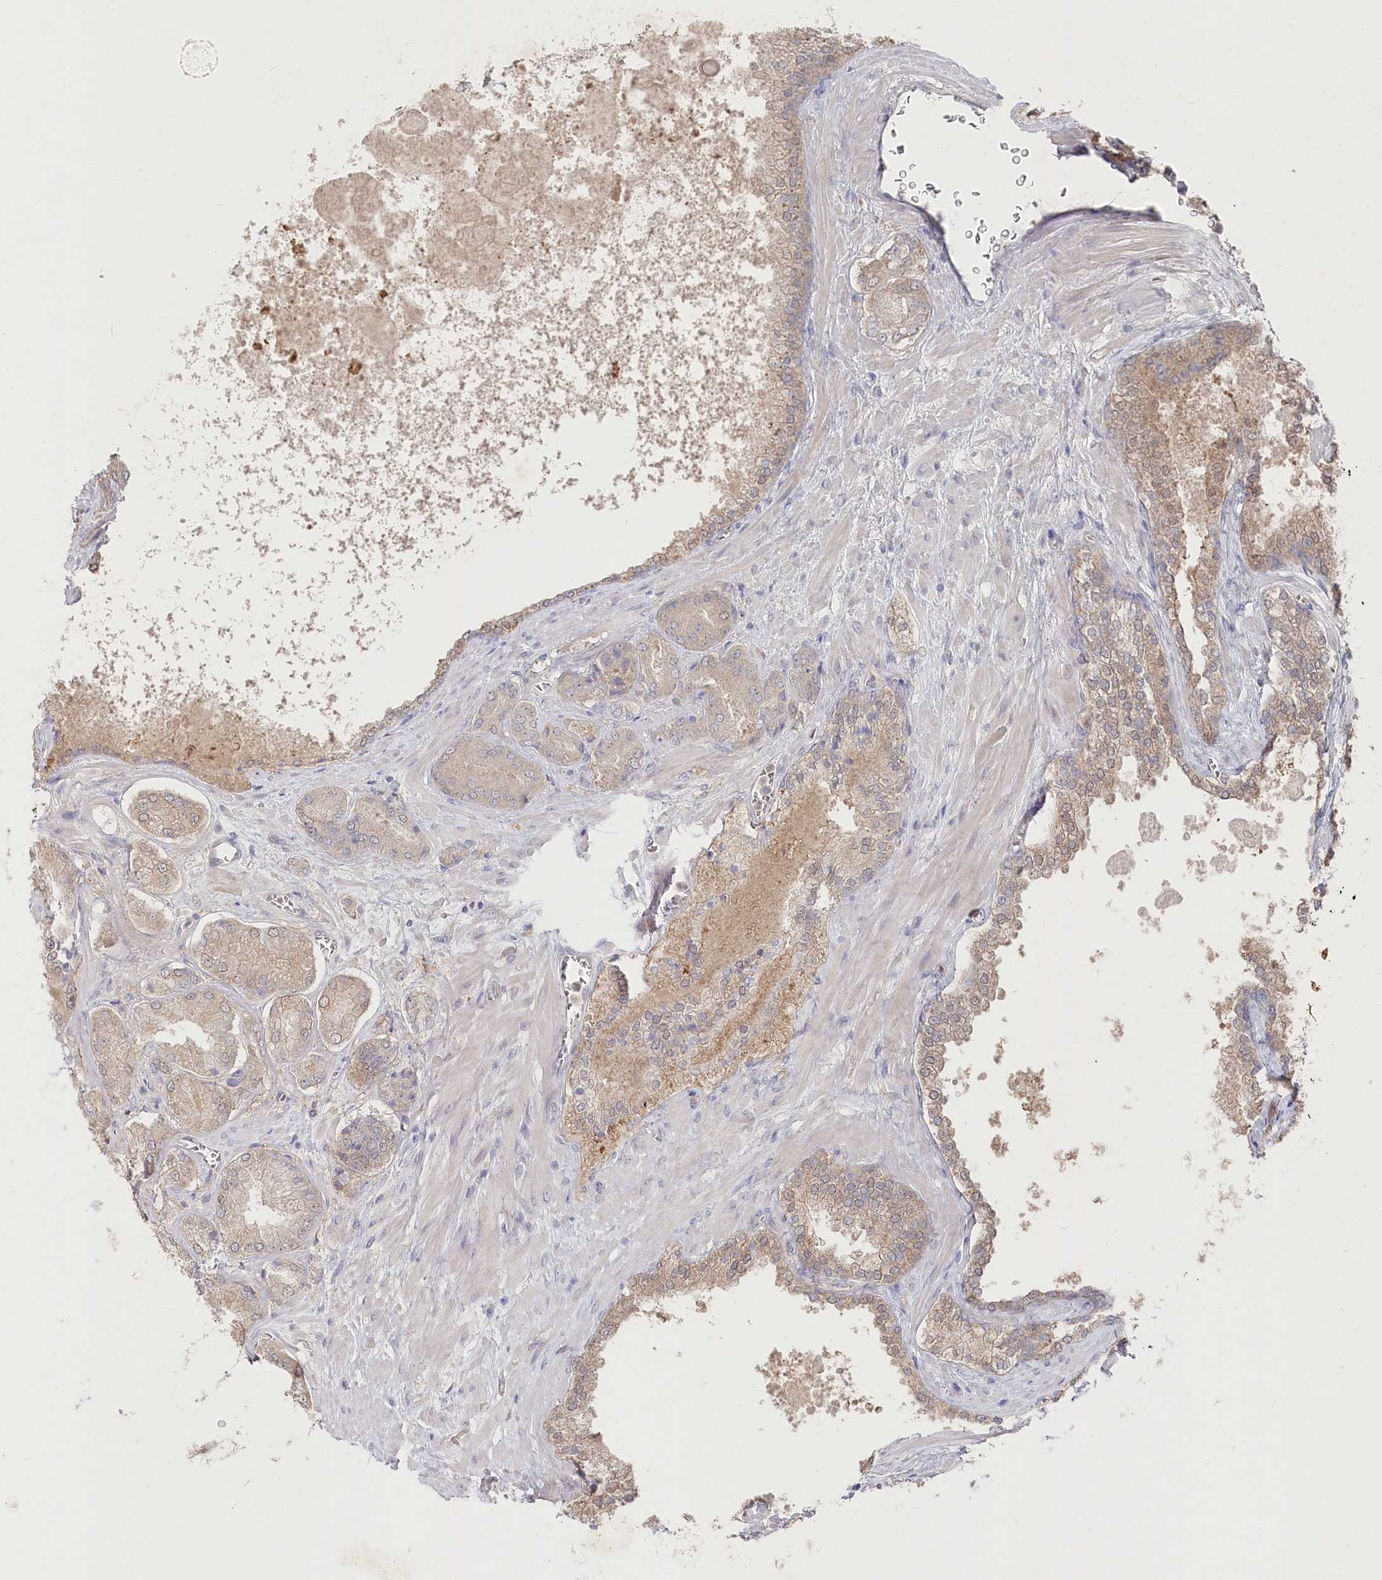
{"staining": {"intensity": "weak", "quantity": ">75%", "location": "cytoplasmic/membranous"}, "tissue": "prostate cancer", "cell_type": "Tumor cells", "image_type": "cancer", "snomed": [{"axis": "morphology", "description": "Adenocarcinoma, Low grade"}, {"axis": "topography", "description": "Prostate"}], "caption": "Immunohistochemical staining of human low-grade adenocarcinoma (prostate) exhibits low levels of weak cytoplasmic/membranous positivity in approximately >75% of tumor cells. The staining was performed using DAB to visualize the protein expression in brown, while the nuclei were stained in blue with hematoxylin (Magnification: 20x).", "gene": "TGFBRAP1", "patient": {"sex": "male", "age": 74}}